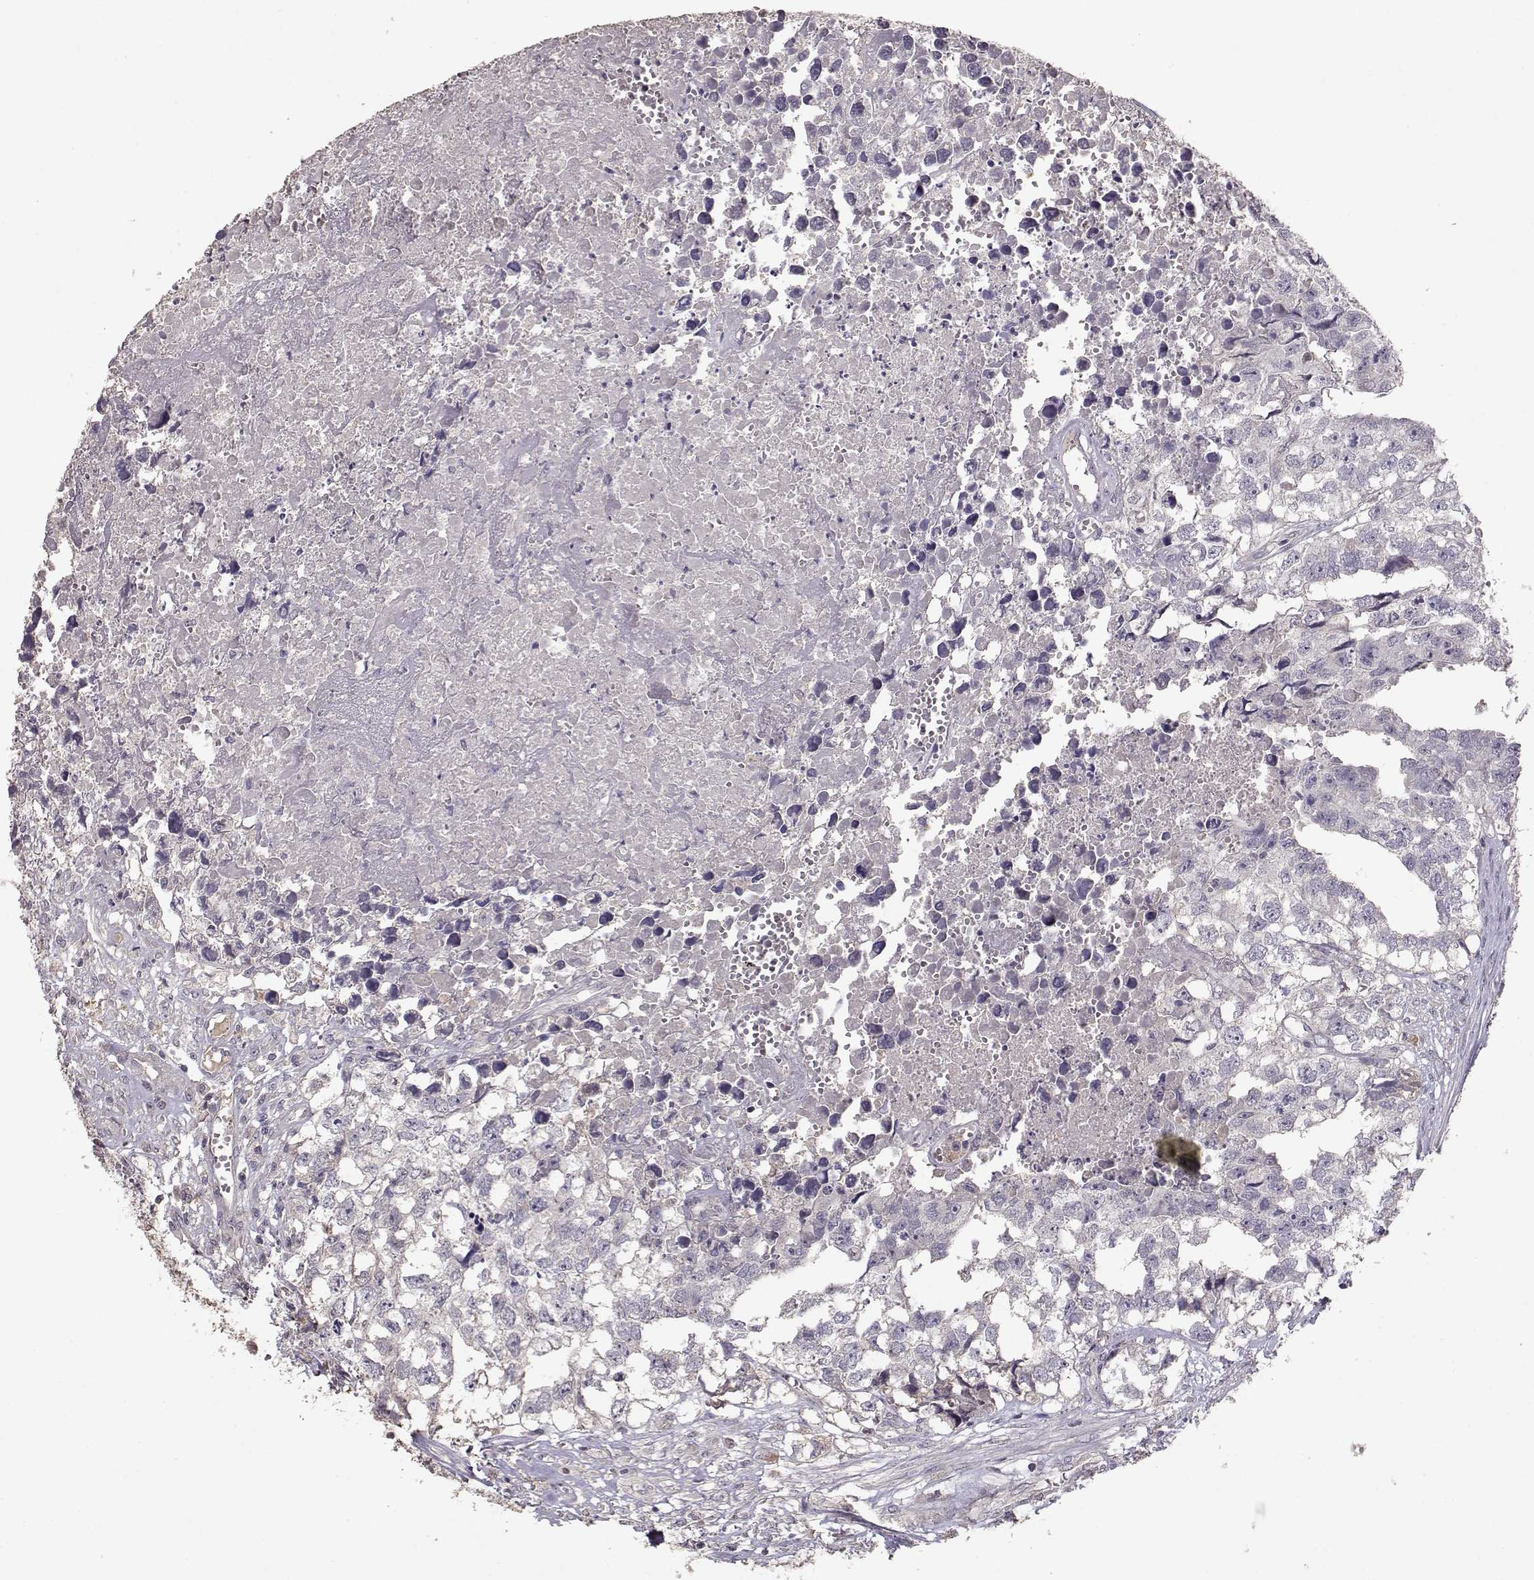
{"staining": {"intensity": "negative", "quantity": "none", "location": "none"}, "tissue": "testis cancer", "cell_type": "Tumor cells", "image_type": "cancer", "snomed": [{"axis": "morphology", "description": "Carcinoma, Embryonal, NOS"}, {"axis": "morphology", "description": "Teratoma, malignant, NOS"}, {"axis": "topography", "description": "Testis"}], "caption": "Tumor cells show no significant protein expression in testis cancer (embryonal carcinoma).", "gene": "PMCH", "patient": {"sex": "male", "age": 44}}